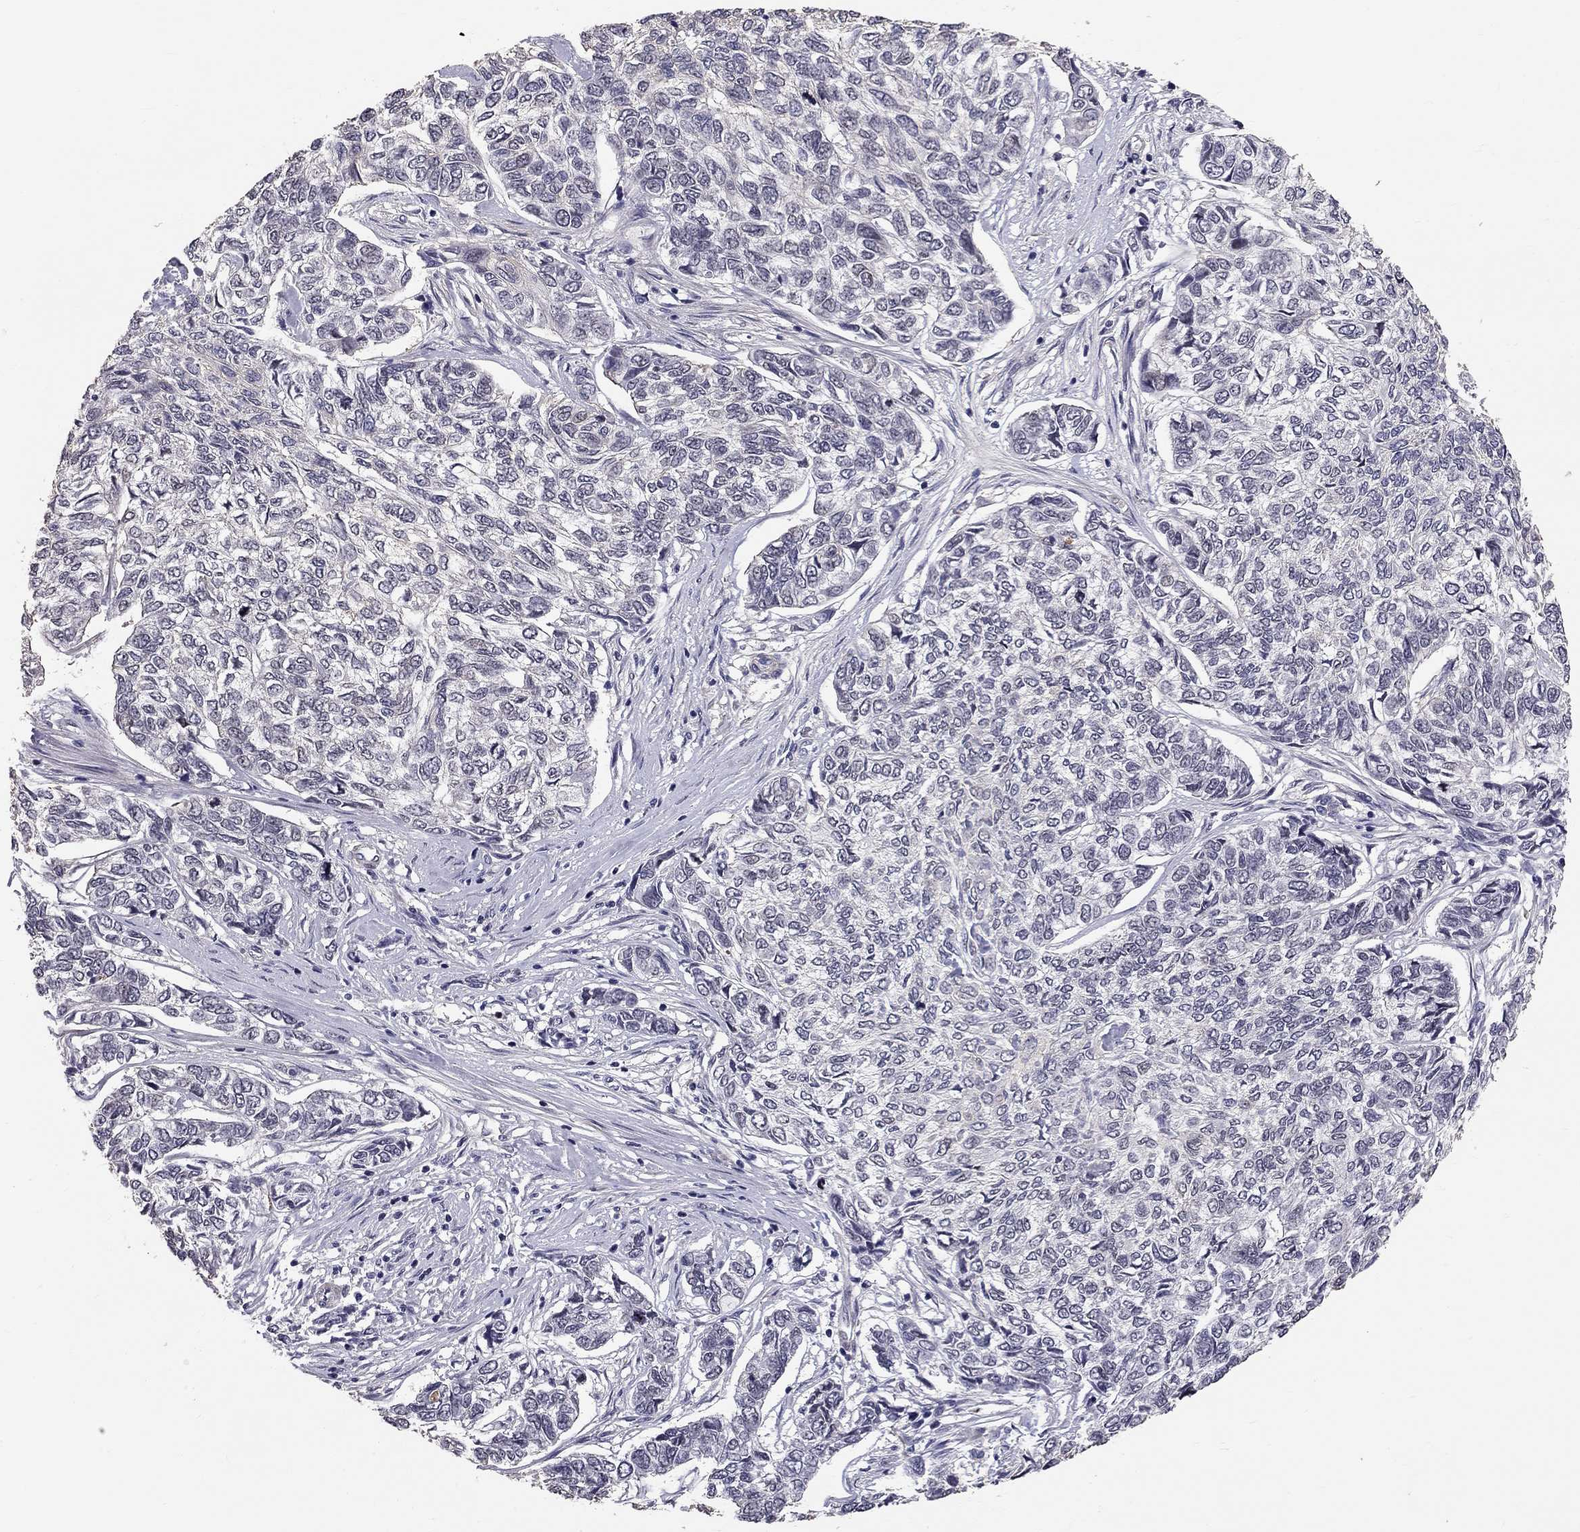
{"staining": {"intensity": "negative", "quantity": "none", "location": "none"}, "tissue": "skin cancer", "cell_type": "Tumor cells", "image_type": "cancer", "snomed": [{"axis": "morphology", "description": "Basal cell carcinoma"}, {"axis": "topography", "description": "Skin"}], "caption": "Immunohistochemistry micrograph of neoplastic tissue: skin basal cell carcinoma stained with DAB displays no significant protein staining in tumor cells.", "gene": "GJB4", "patient": {"sex": "female", "age": 65}}